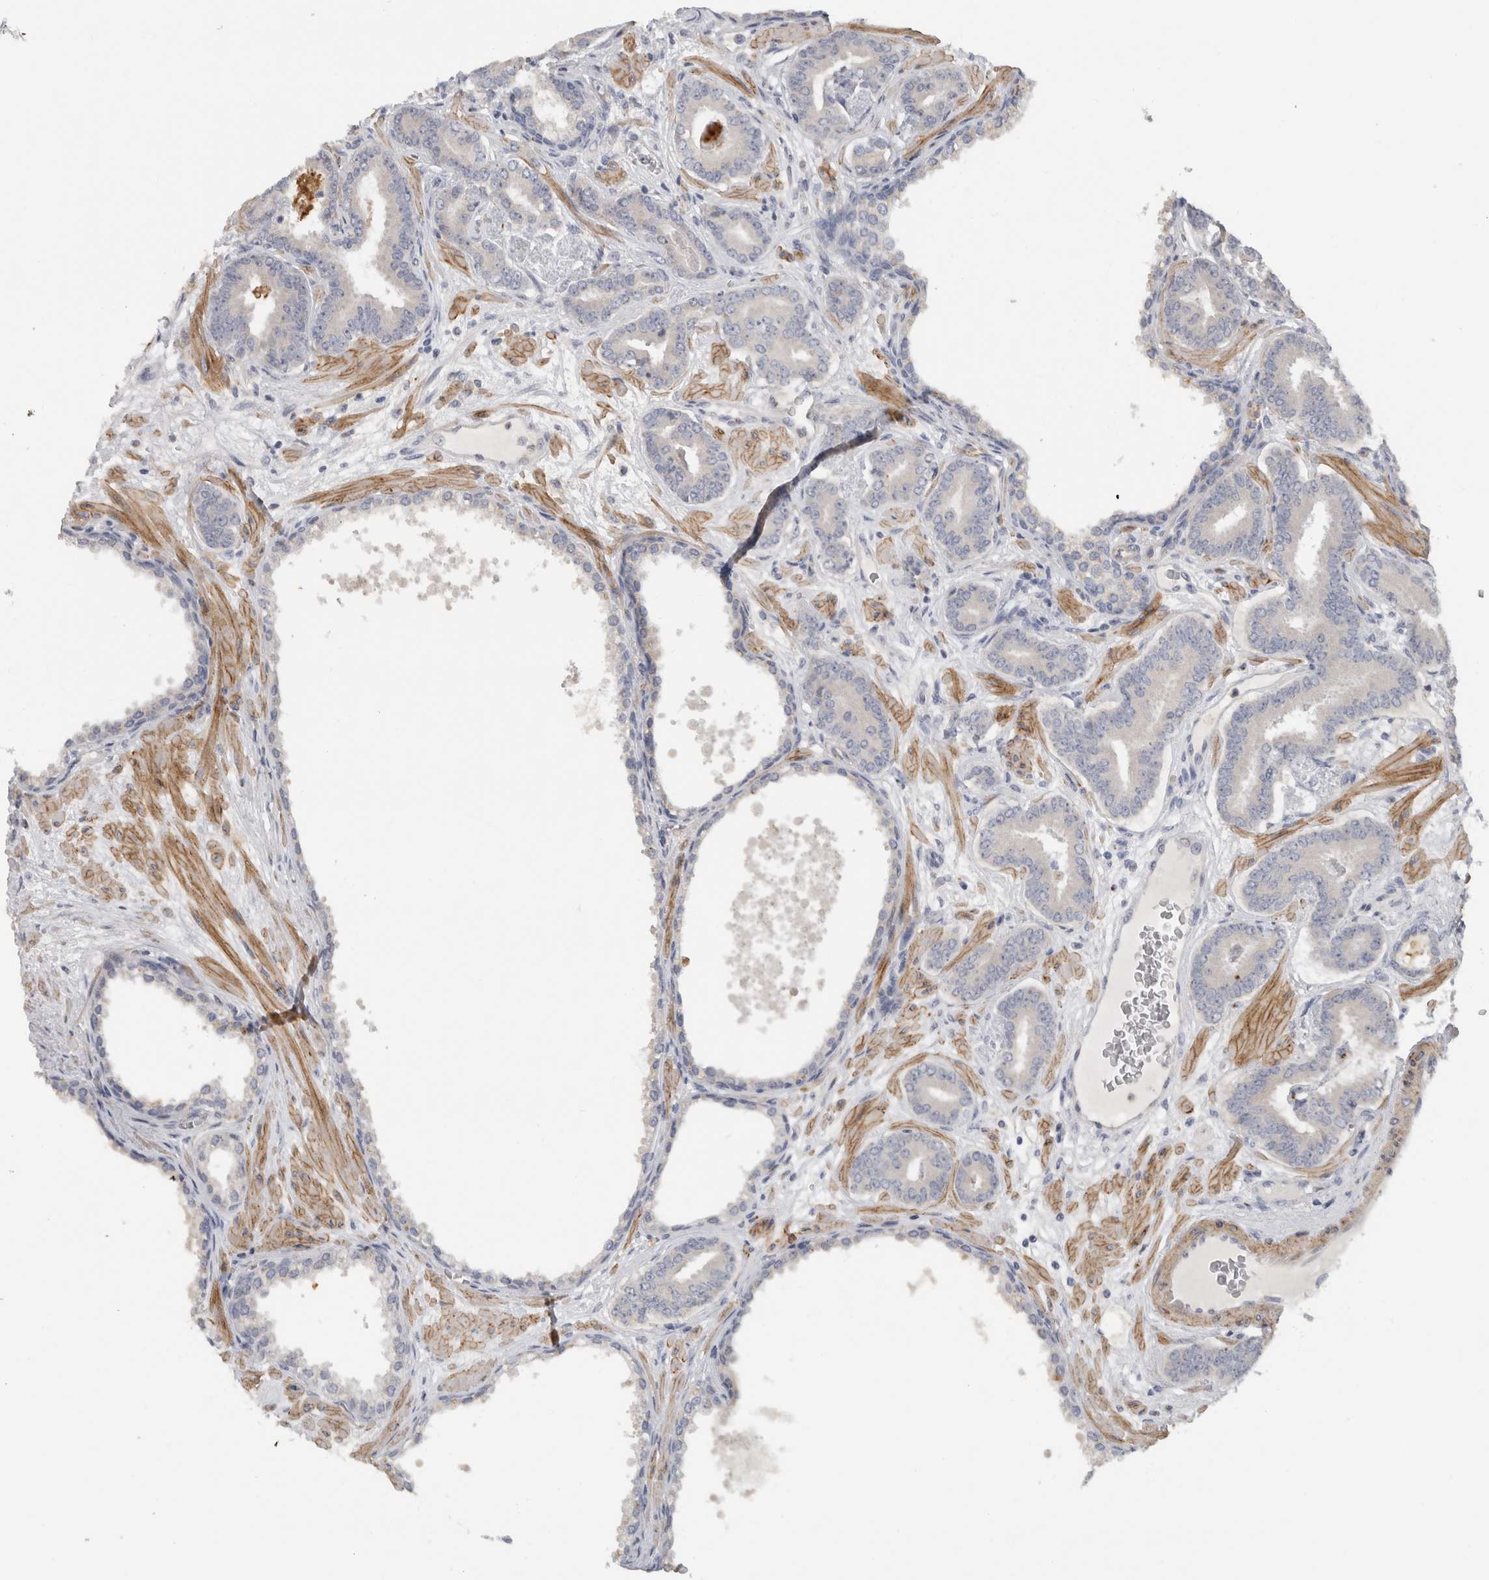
{"staining": {"intensity": "negative", "quantity": "none", "location": "none"}, "tissue": "prostate cancer", "cell_type": "Tumor cells", "image_type": "cancer", "snomed": [{"axis": "morphology", "description": "Adenocarcinoma, Low grade"}, {"axis": "topography", "description": "Prostate"}], "caption": "A histopathology image of adenocarcinoma (low-grade) (prostate) stained for a protein exhibits no brown staining in tumor cells.", "gene": "MGAT1", "patient": {"sex": "male", "age": 62}}